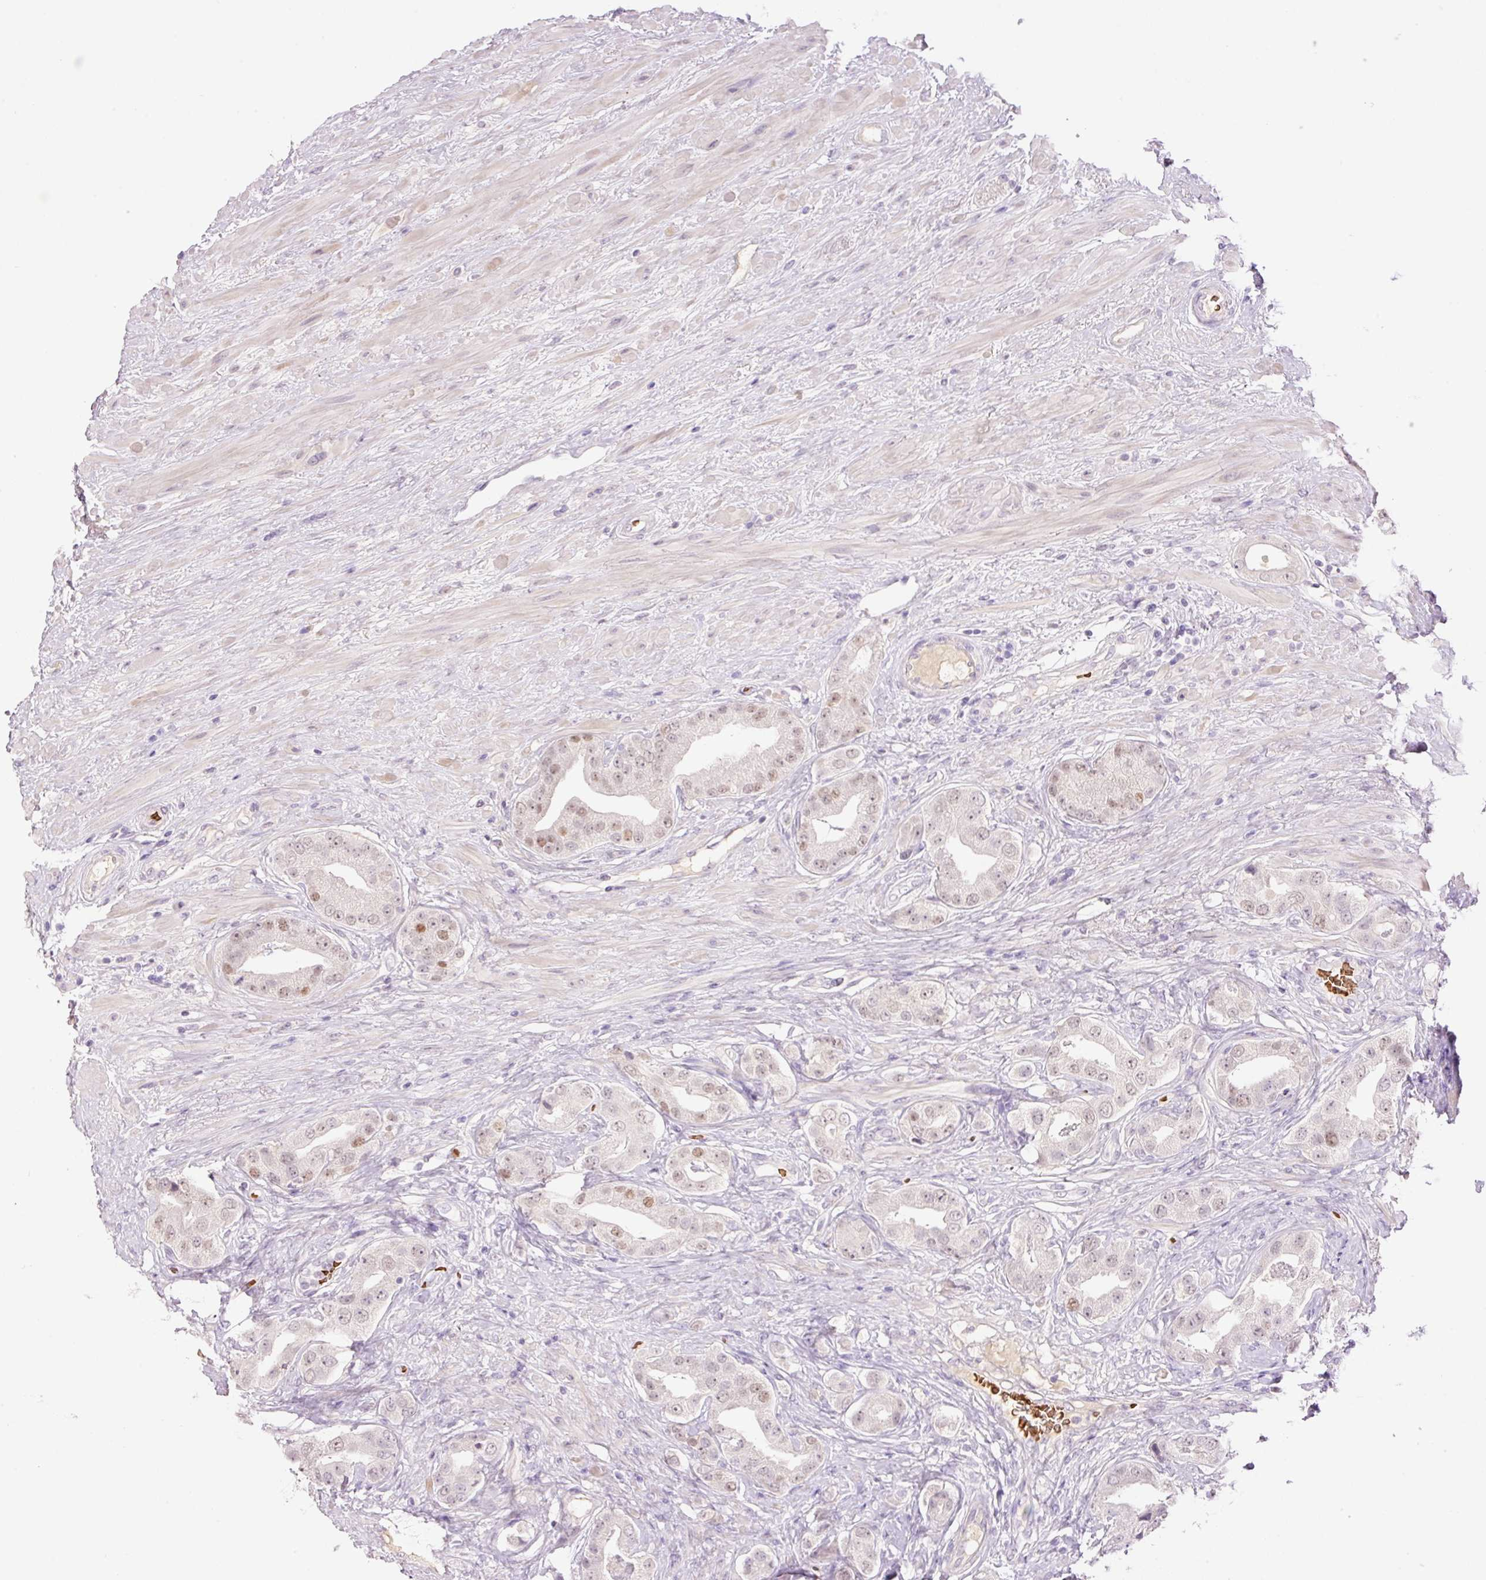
{"staining": {"intensity": "weak", "quantity": "25%-75%", "location": "nuclear"}, "tissue": "prostate cancer", "cell_type": "Tumor cells", "image_type": "cancer", "snomed": [{"axis": "morphology", "description": "Adenocarcinoma, High grade"}, {"axis": "topography", "description": "Prostate"}], "caption": "Immunohistochemical staining of high-grade adenocarcinoma (prostate) shows weak nuclear protein expression in approximately 25%-75% of tumor cells.", "gene": "LY6G6D", "patient": {"sex": "male", "age": 63}}